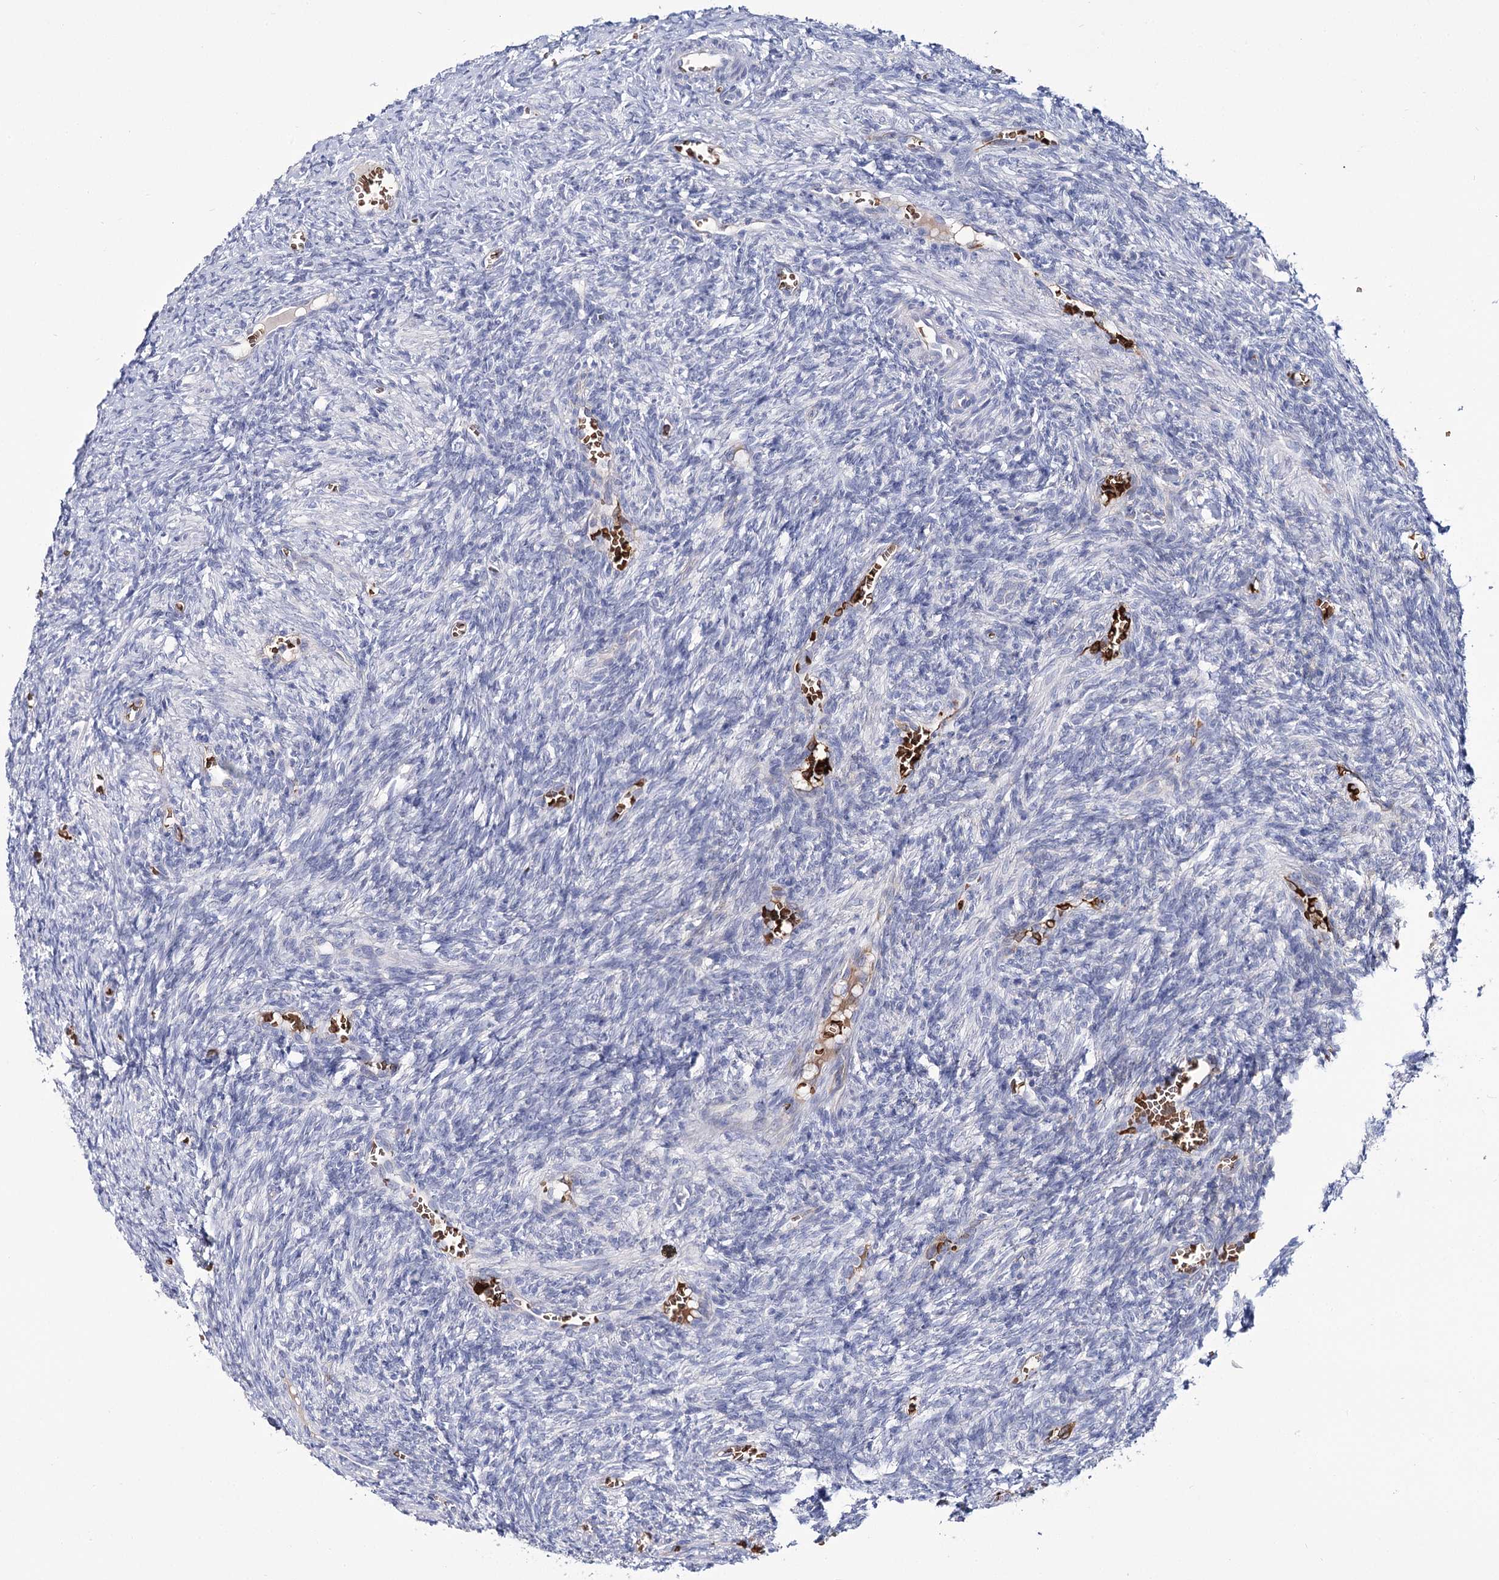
{"staining": {"intensity": "negative", "quantity": "none", "location": "none"}, "tissue": "ovary", "cell_type": "Ovarian stroma cells", "image_type": "normal", "snomed": [{"axis": "morphology", "description": "Normal tissue, NOS"}, {"axis": "topography", "description": "Ovary"}], "caption": "Protein analysis of unremarkable ovary exhibits no significant expression in ovarian stroma cells. (DAB (3,3'-diaminobenzidine) IHC, high magnification).", "gene": "GBF1", "patient": {"sex": "female", "age": 27}}